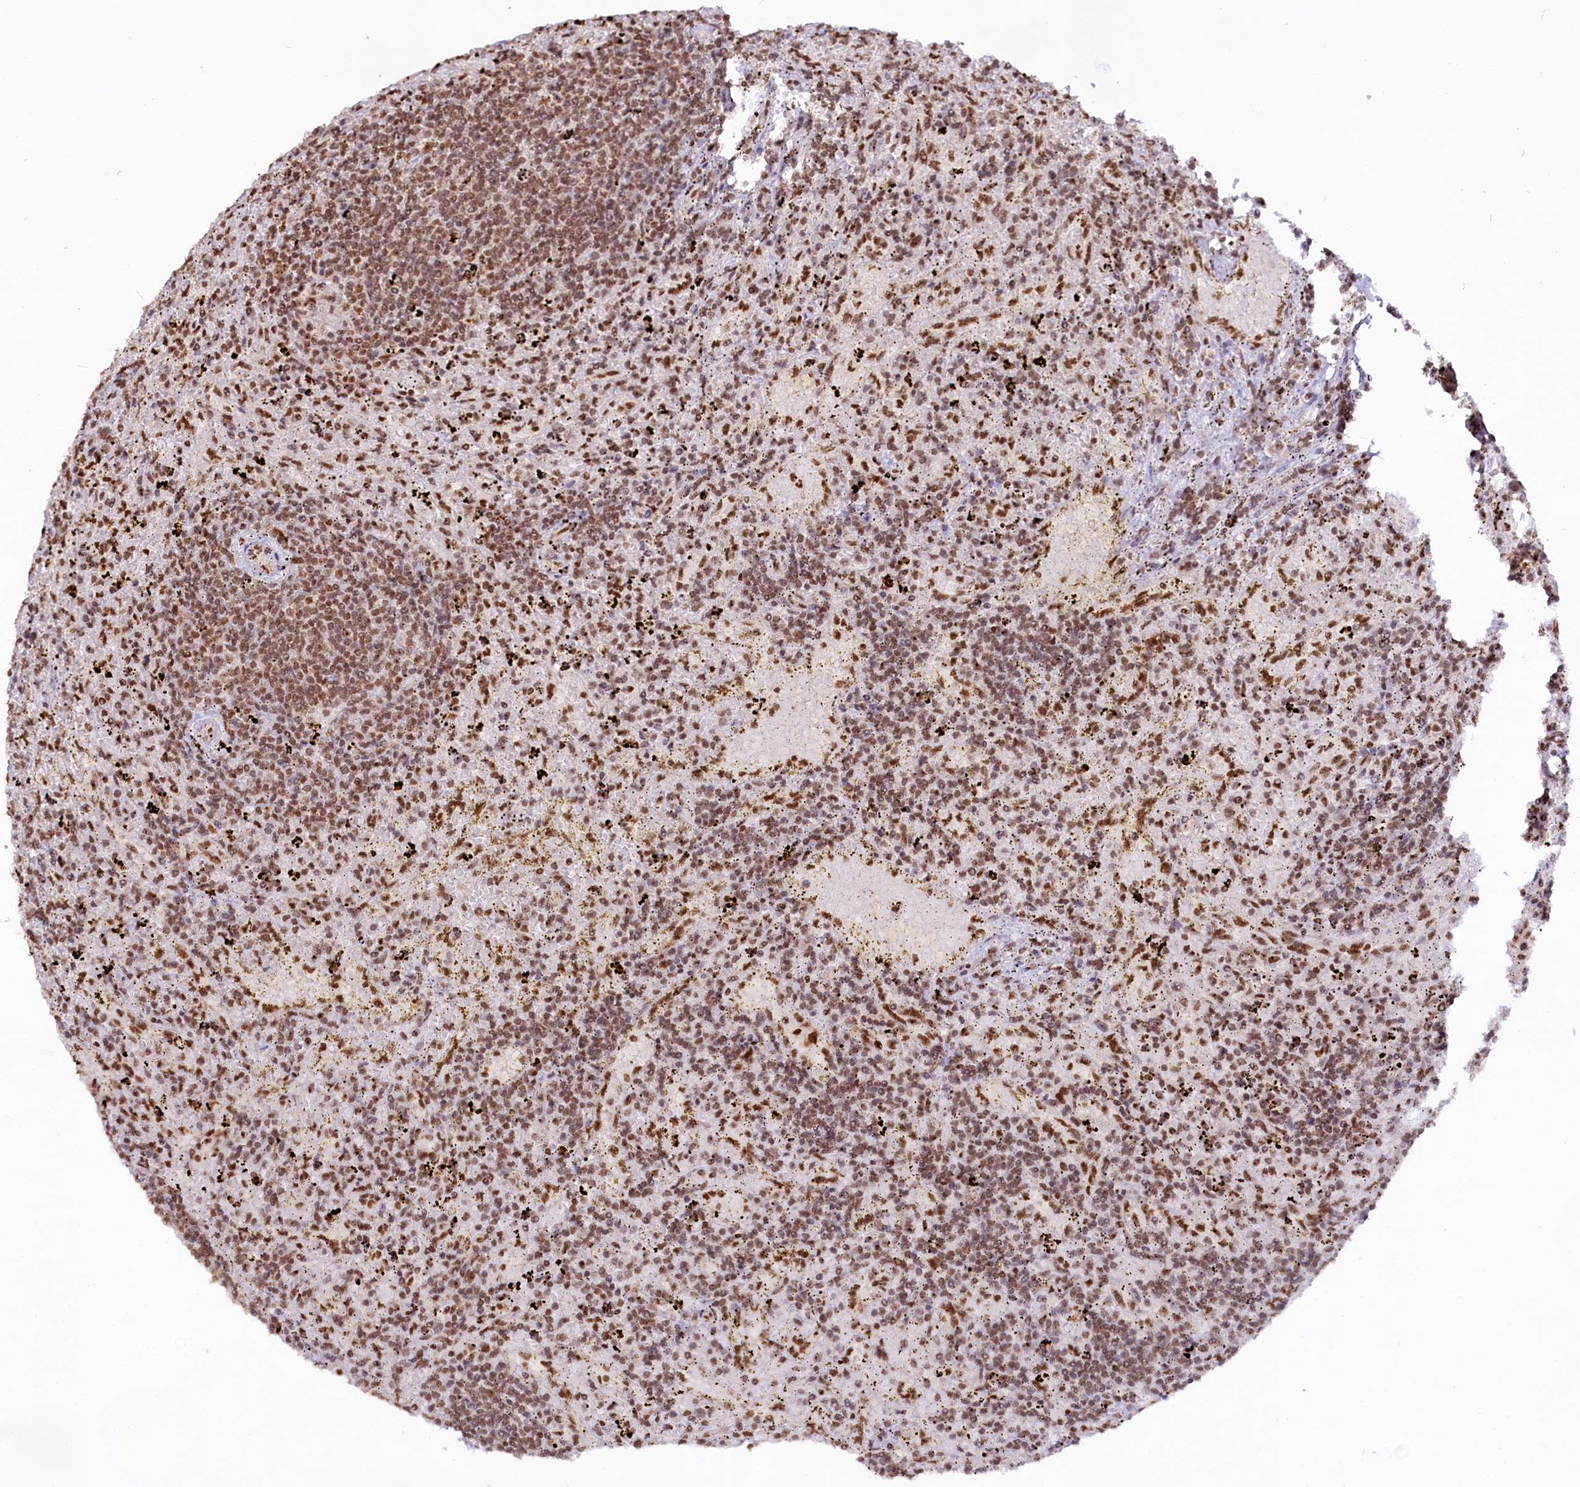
{"staining": {"intensity": "moderate", "quantity": ">75%", "location": "nuclear"}, "tissue": "lymphoma", "cell_type": "Tumor cells", "image_type": "cancer", "snomed": [{"axis": "morphology", "description": "Malignant lymphoma, non-Hodgkin's type, Low grade"}, {"axis": "topography", "description": "Spleen"}], "caption": "Moderate nuclear expression is appreciated in about >75% of tumor cells in low-grade malignant lymphoma, non-Hodgkin's type. (brown staining indicates protein expression, while blue staining denotes nuclei).", "gene": "HIRA", "patient": {"sex": "male", "age": 76}}